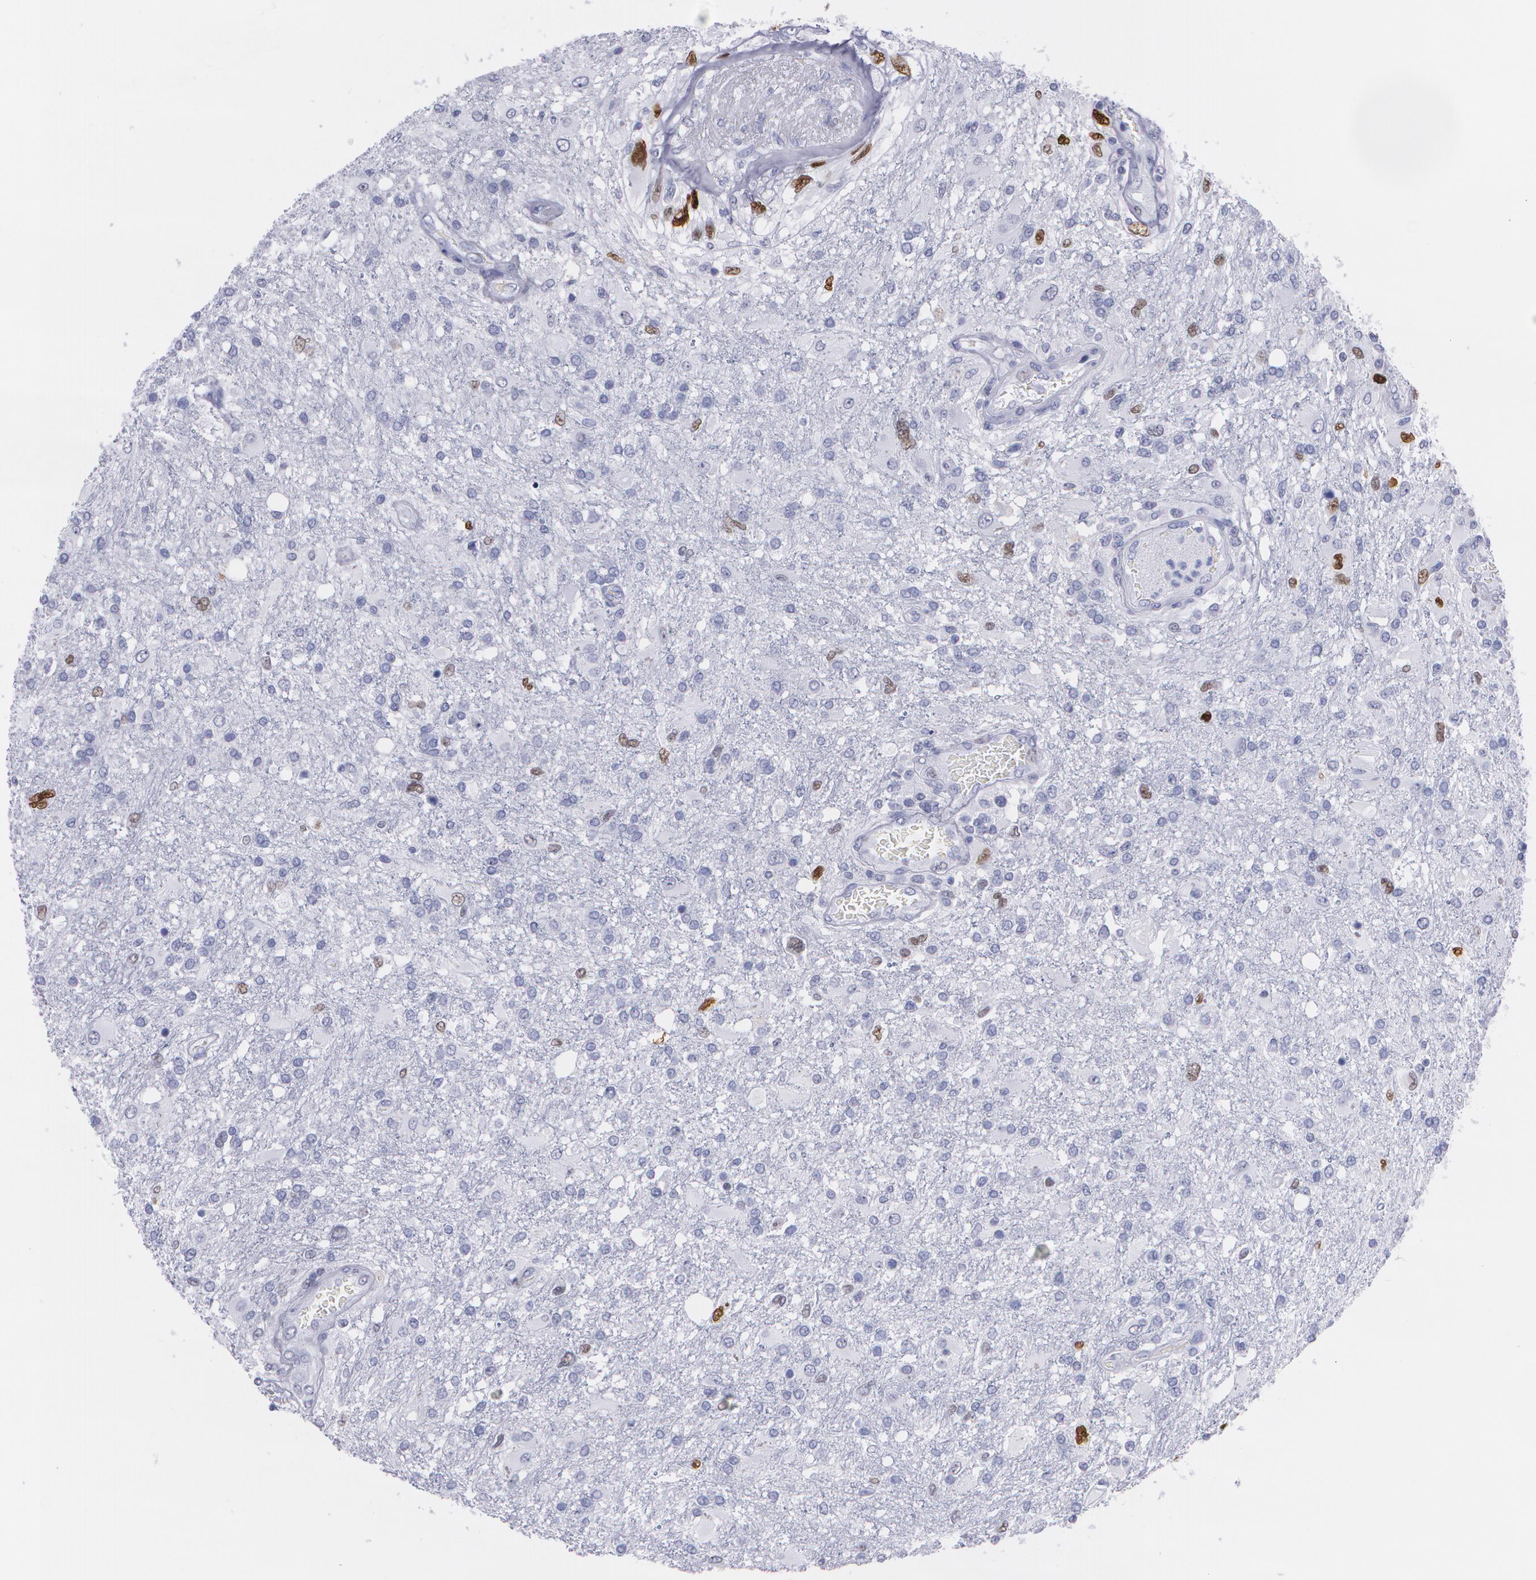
{"staining": {"intensity": "strong", "quantity": "<25%", "location": "nuclear"}, "tissue": "glioma", "cell_type": "Tumor cells", "image_type": "cancer", "snomed": [{"axis": "morphology", "description": "Glioma, malignant, High grade"}, {"axis": "topography", "description": "Cerebral cortex"}], "caption": "Immunohistochemical staining of human glioma demonstrates medium levels of strong nuclear staining in approximately <25% of tumor cells.", "gene": "TP53", "patient": {"sex": "male", "age": 79}}